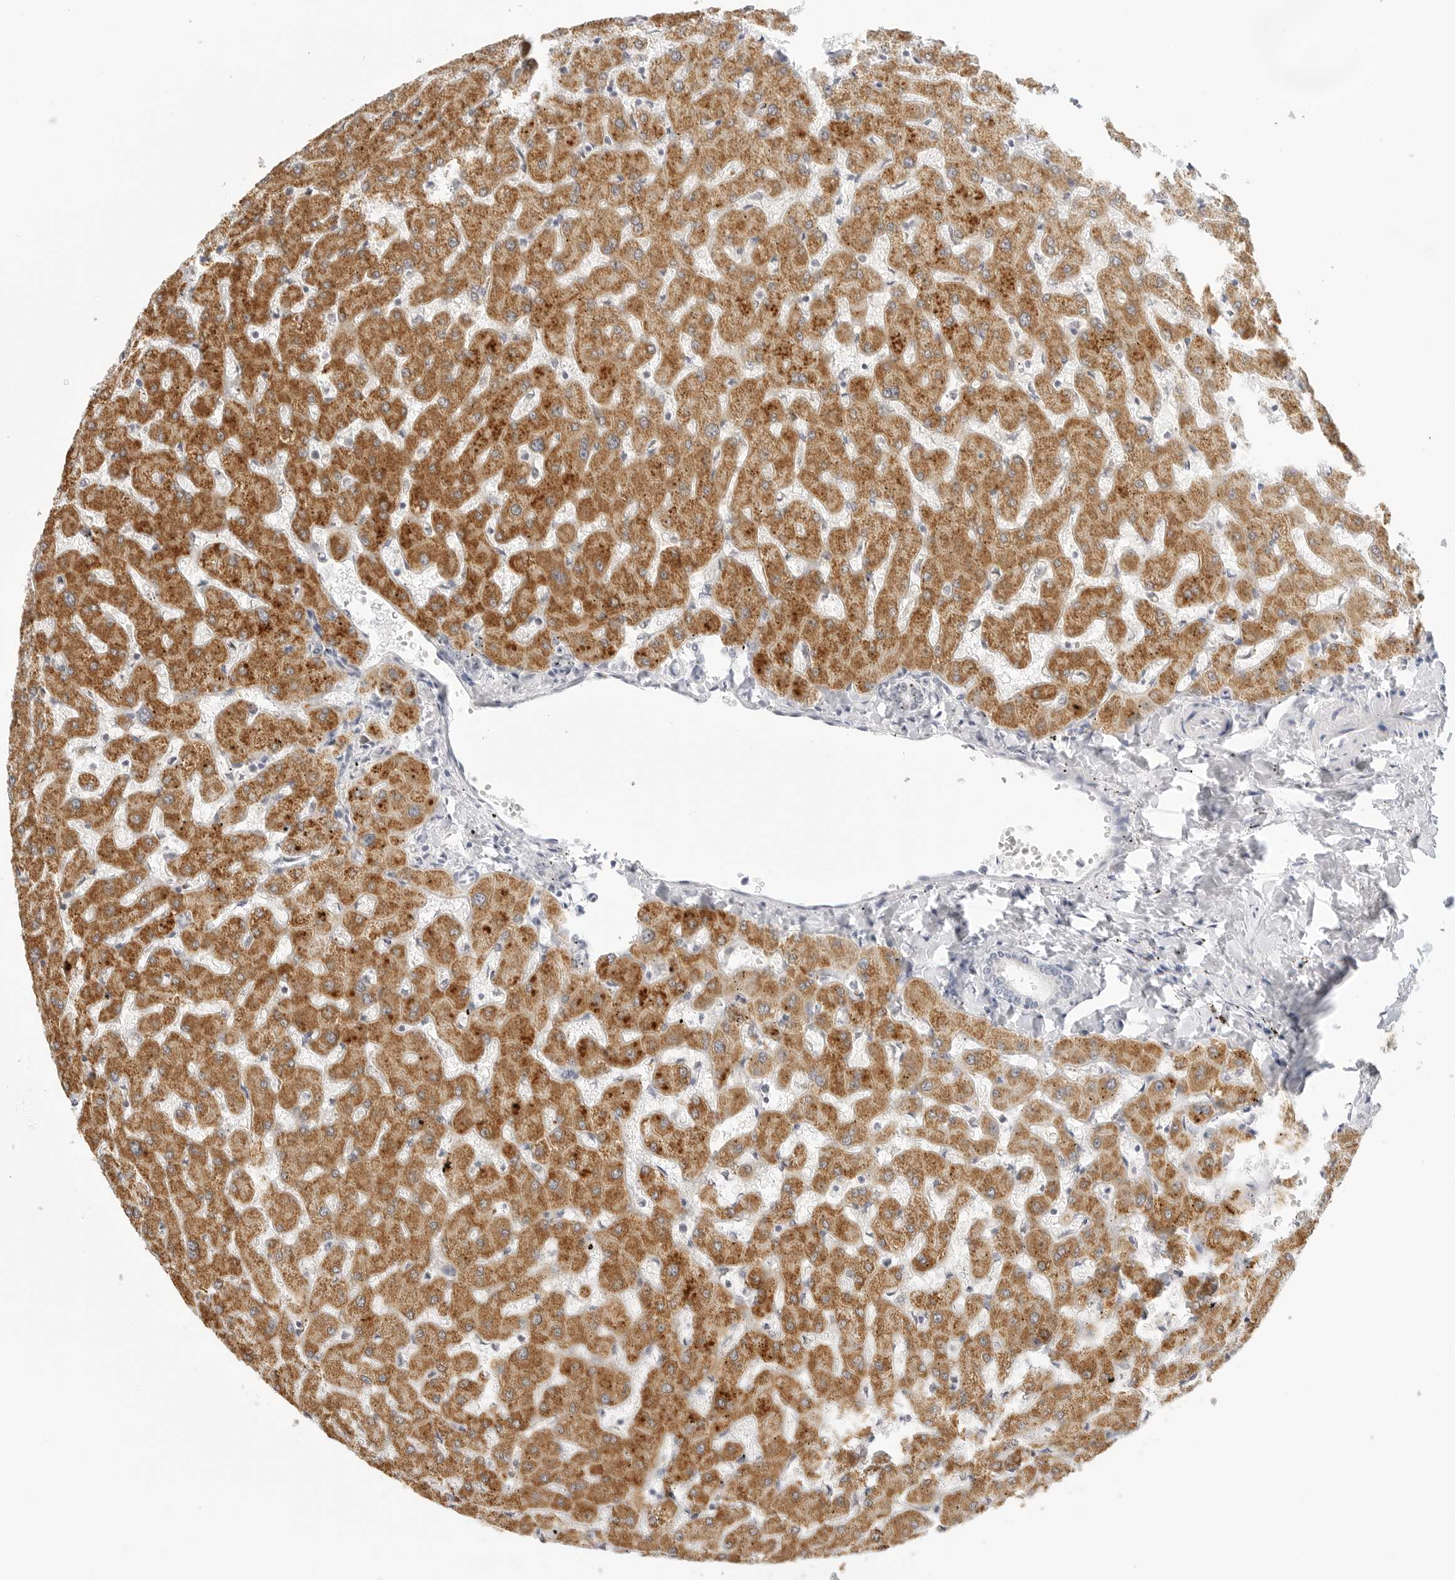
{"staining": {"intensity": "negative", "quantity": "none", "location": "none"}, "tissue": "liver", "cell_type": "Cholangiocytes", "image_type": "normal", "snomed": [{"axis": "morphology", "description": "Normal tissue, NOS"}, {"axis": "topography", "description": "Liver"}], "caption": "Immunohistochemistry (IHC) histopathology image of benign liver stained for a protein (brown), which exhibits no positivity in cholangiocytes.", "gene": "HMGCS2", "patient": {"sex": "female", "age": 63}}